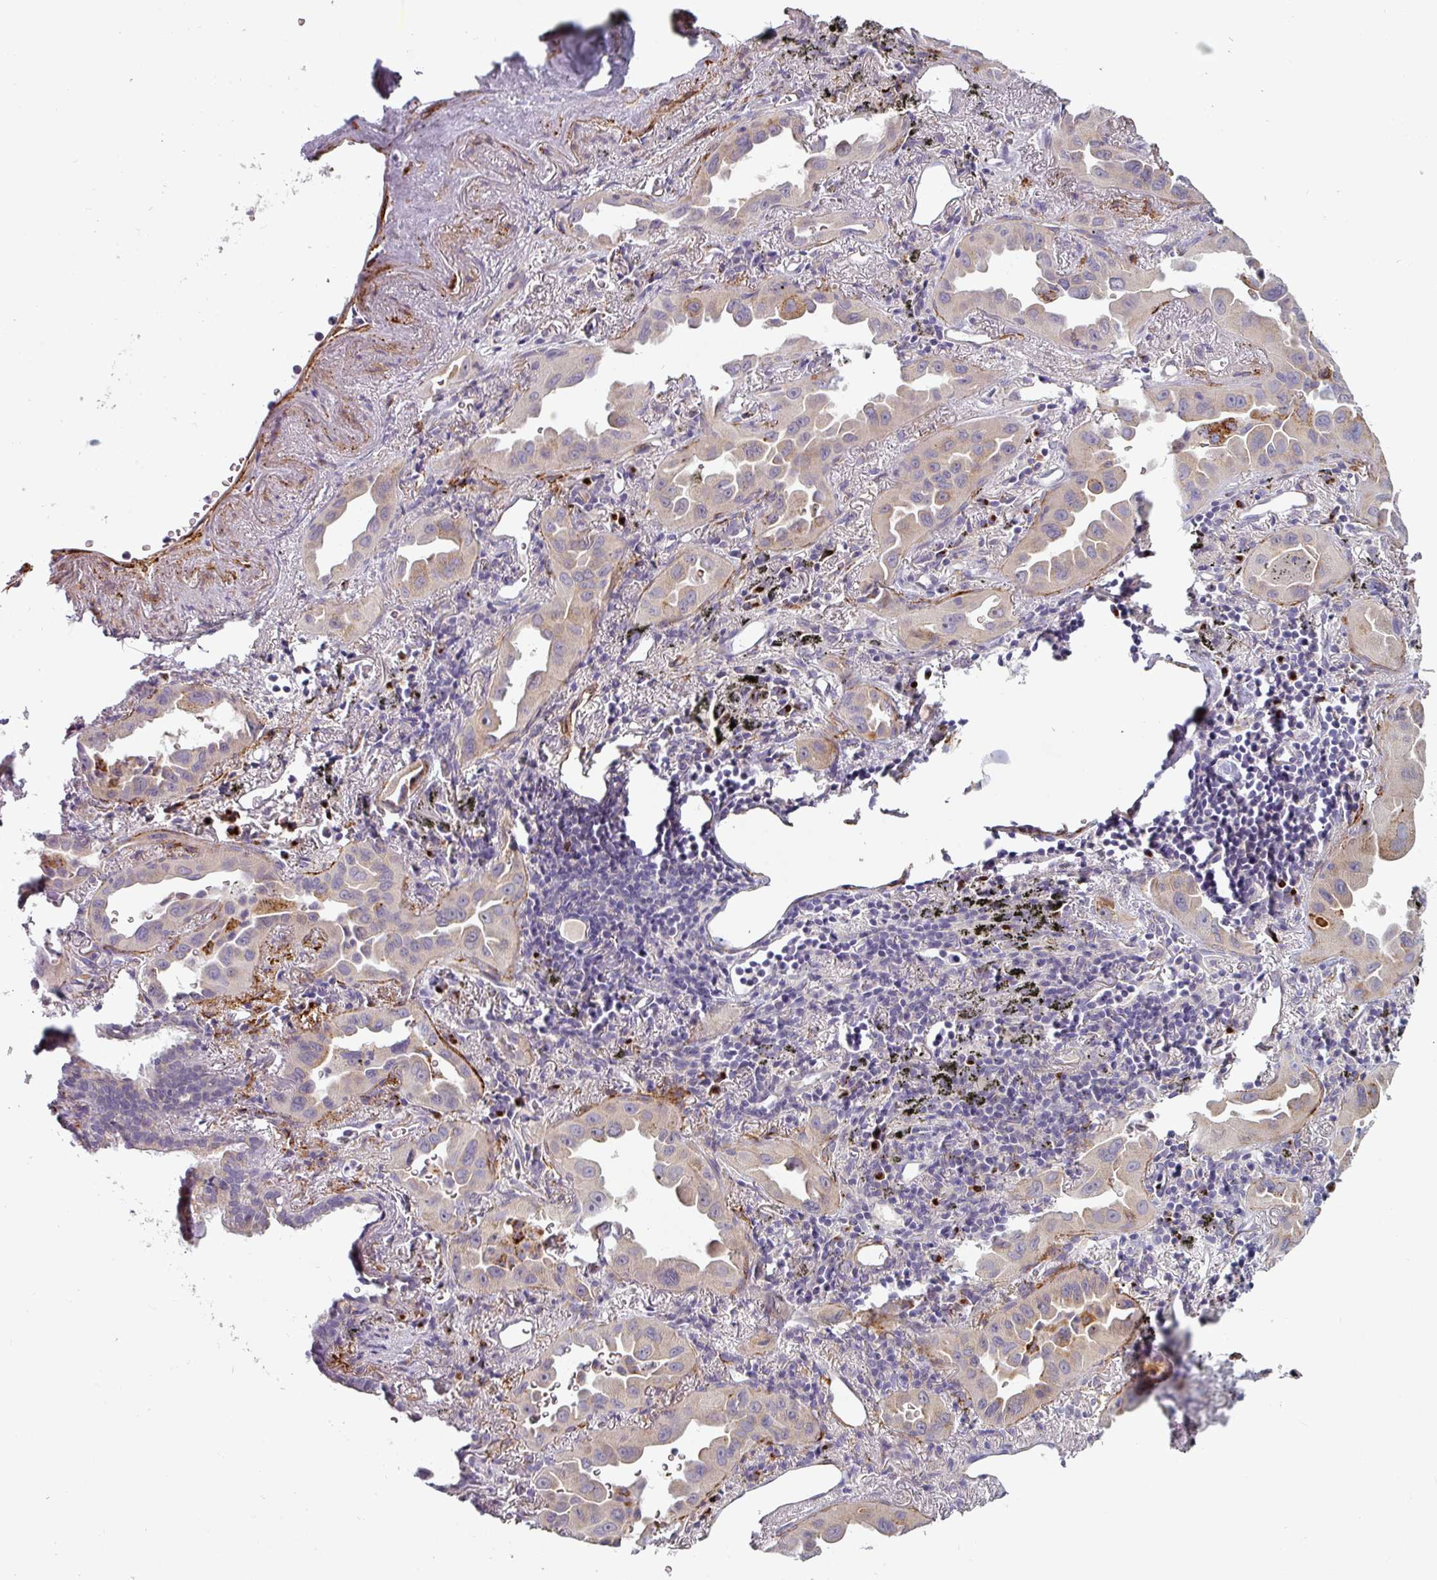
{"staining": {"intensity": "moderate", "quantity": "25%-75%", "location": "cytoplasmic/membranous"}, "tissue": "lung cancer", "cell_type": "Tumor cells", "image_type": "cancer", "snomed": [{"axis": "morphology", "description": "Adenocarcinoma, NOS"}, {"axis": "topography", "description": "Lung"}], "caption": "A histopathology image showing moderate cytoplasmic/membranous expression in about 25%-75% of tumor cells in lung adenocarcinoma, as visualized by brown immunohistochemical staining.", "gene": "PRODH2", "patient": {"sex": "male", "age": 68}}